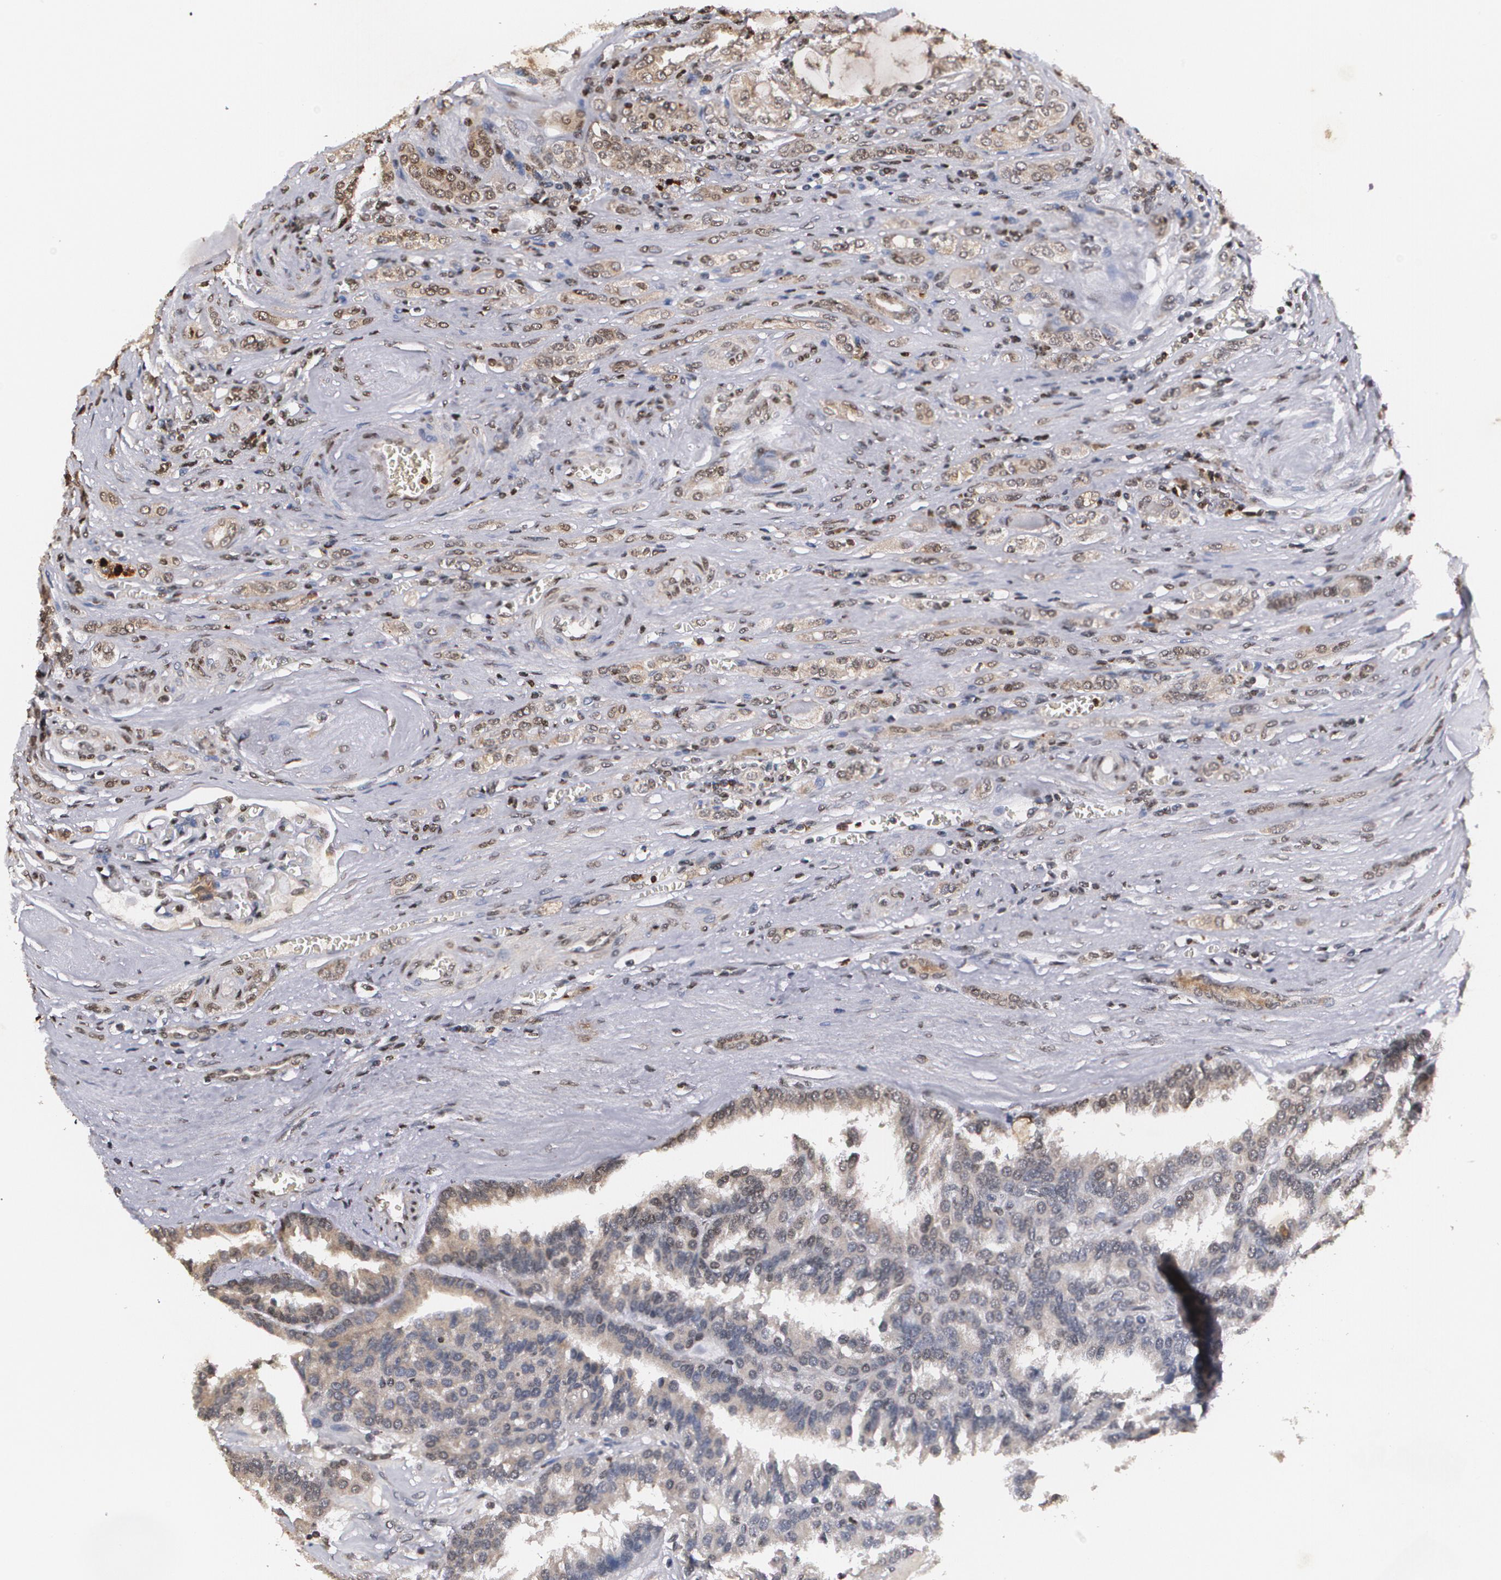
{"staining": {"intensity": "negative", "quantity": "none", "location": "none"}, "tissue": "renal cancer", "cell_type": "Tumor cells", "image_type": "cancer", "snomed": [{"axis": "morphology", "description": "Adenocarcinoma, NOS"}, {"axis": "topography", "description": "Kidney"}], "caption": "Human renal cancer (adenocarcinoma) stained for a protein using immunohistochemistry exhibits no expression in tumor cells.", "gene": "MVP", "patient": {"sex": "male", "age": 46}}